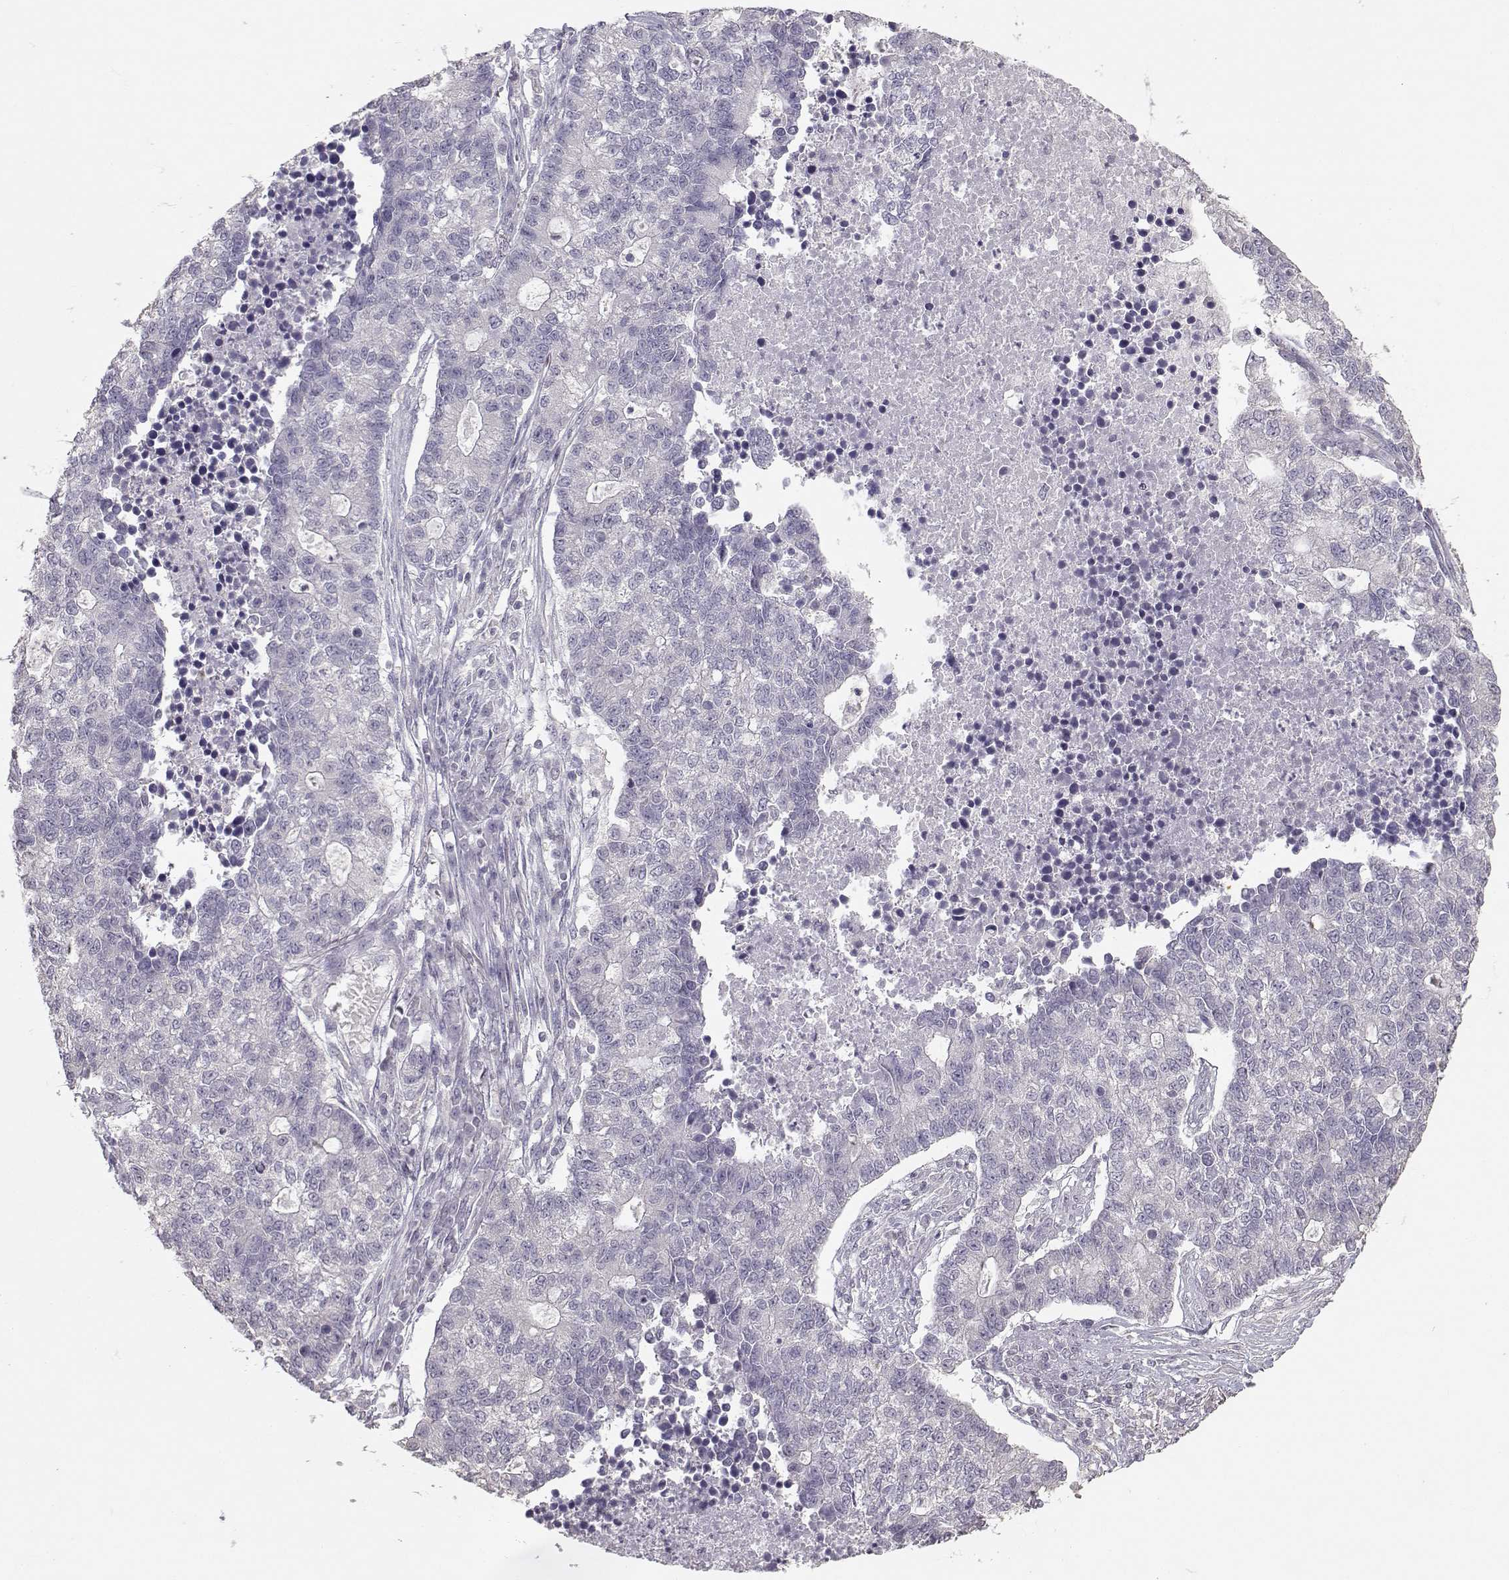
{"staining": {"intensity": "negative", "quantity": "none", "location": "none"}, "tissue": "lung cancer", "cell_type": "Tumor cells", "image_type": "cancer", "snomed": [{"axis": "morphology", "description": "Adenocarcinoma, NOS"}, {"axis": "topography", "description": "Lung"}], "caption": "Human lung cancer stained for a protein using immunohistochemistry shows no staining in tumor cells.", "gene": "UROC1", "patient": {"sex": "male", "age": 57}}